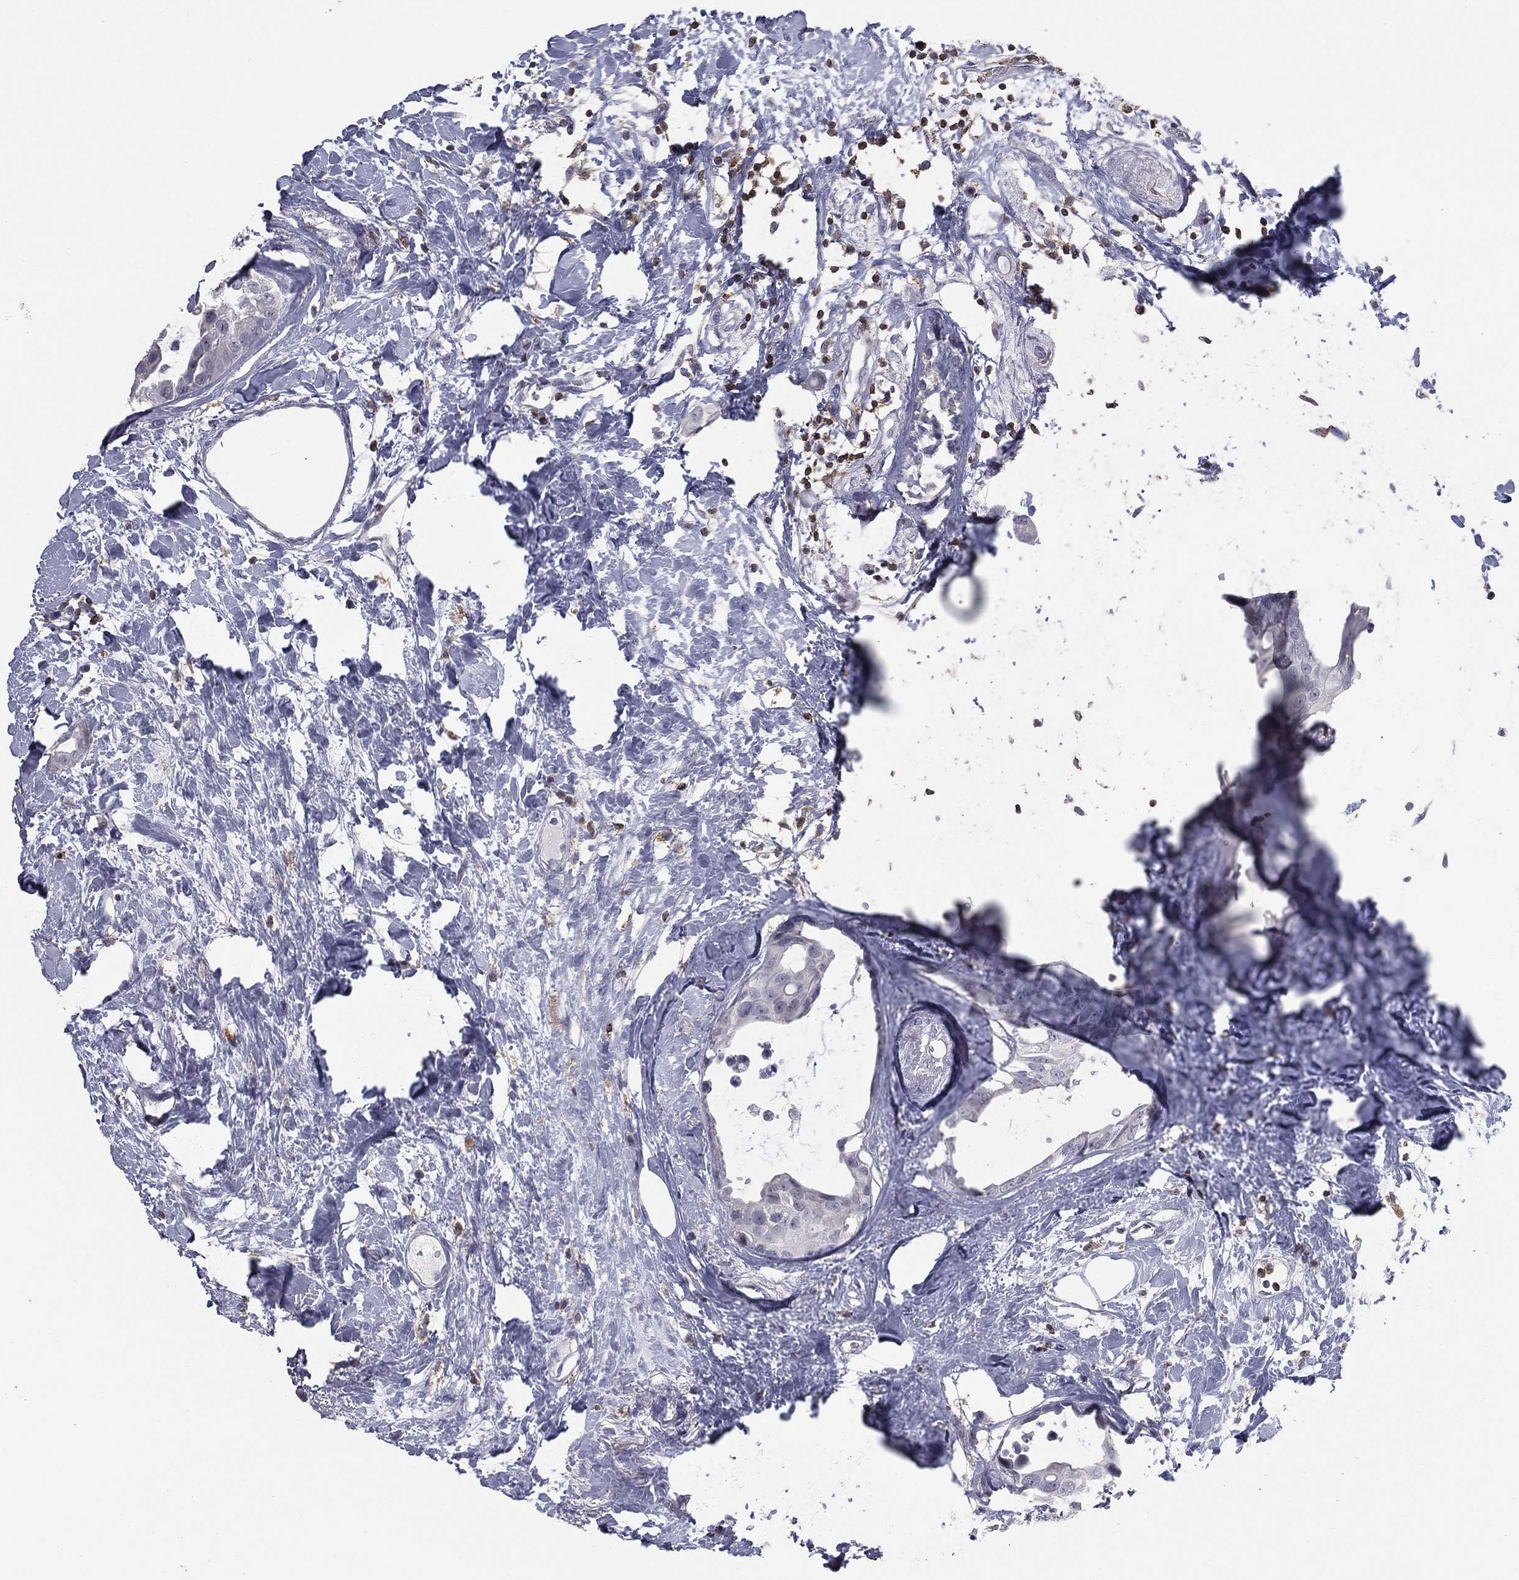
{"staining": {"intensity": "negative", "quantity": "none", "location": "none"}, "tissue": "breast cancer", "cell_type": "Tumor cells", "image_type": "cancer", "snomed": [{"axis": "morphology", "description": "Duct carcinoma"}, {"axis": "topography", "description": "Breast"}], "caption": "High magnification brightfield microscopy of intraductal carcinoma (breast) stained with DAB (brown) and counterstained with hematoxylin (blue): tumor cells show no significant positivity.", "gene": "PSTPIP1", "patient": {"sex": "female", "age": 45}}